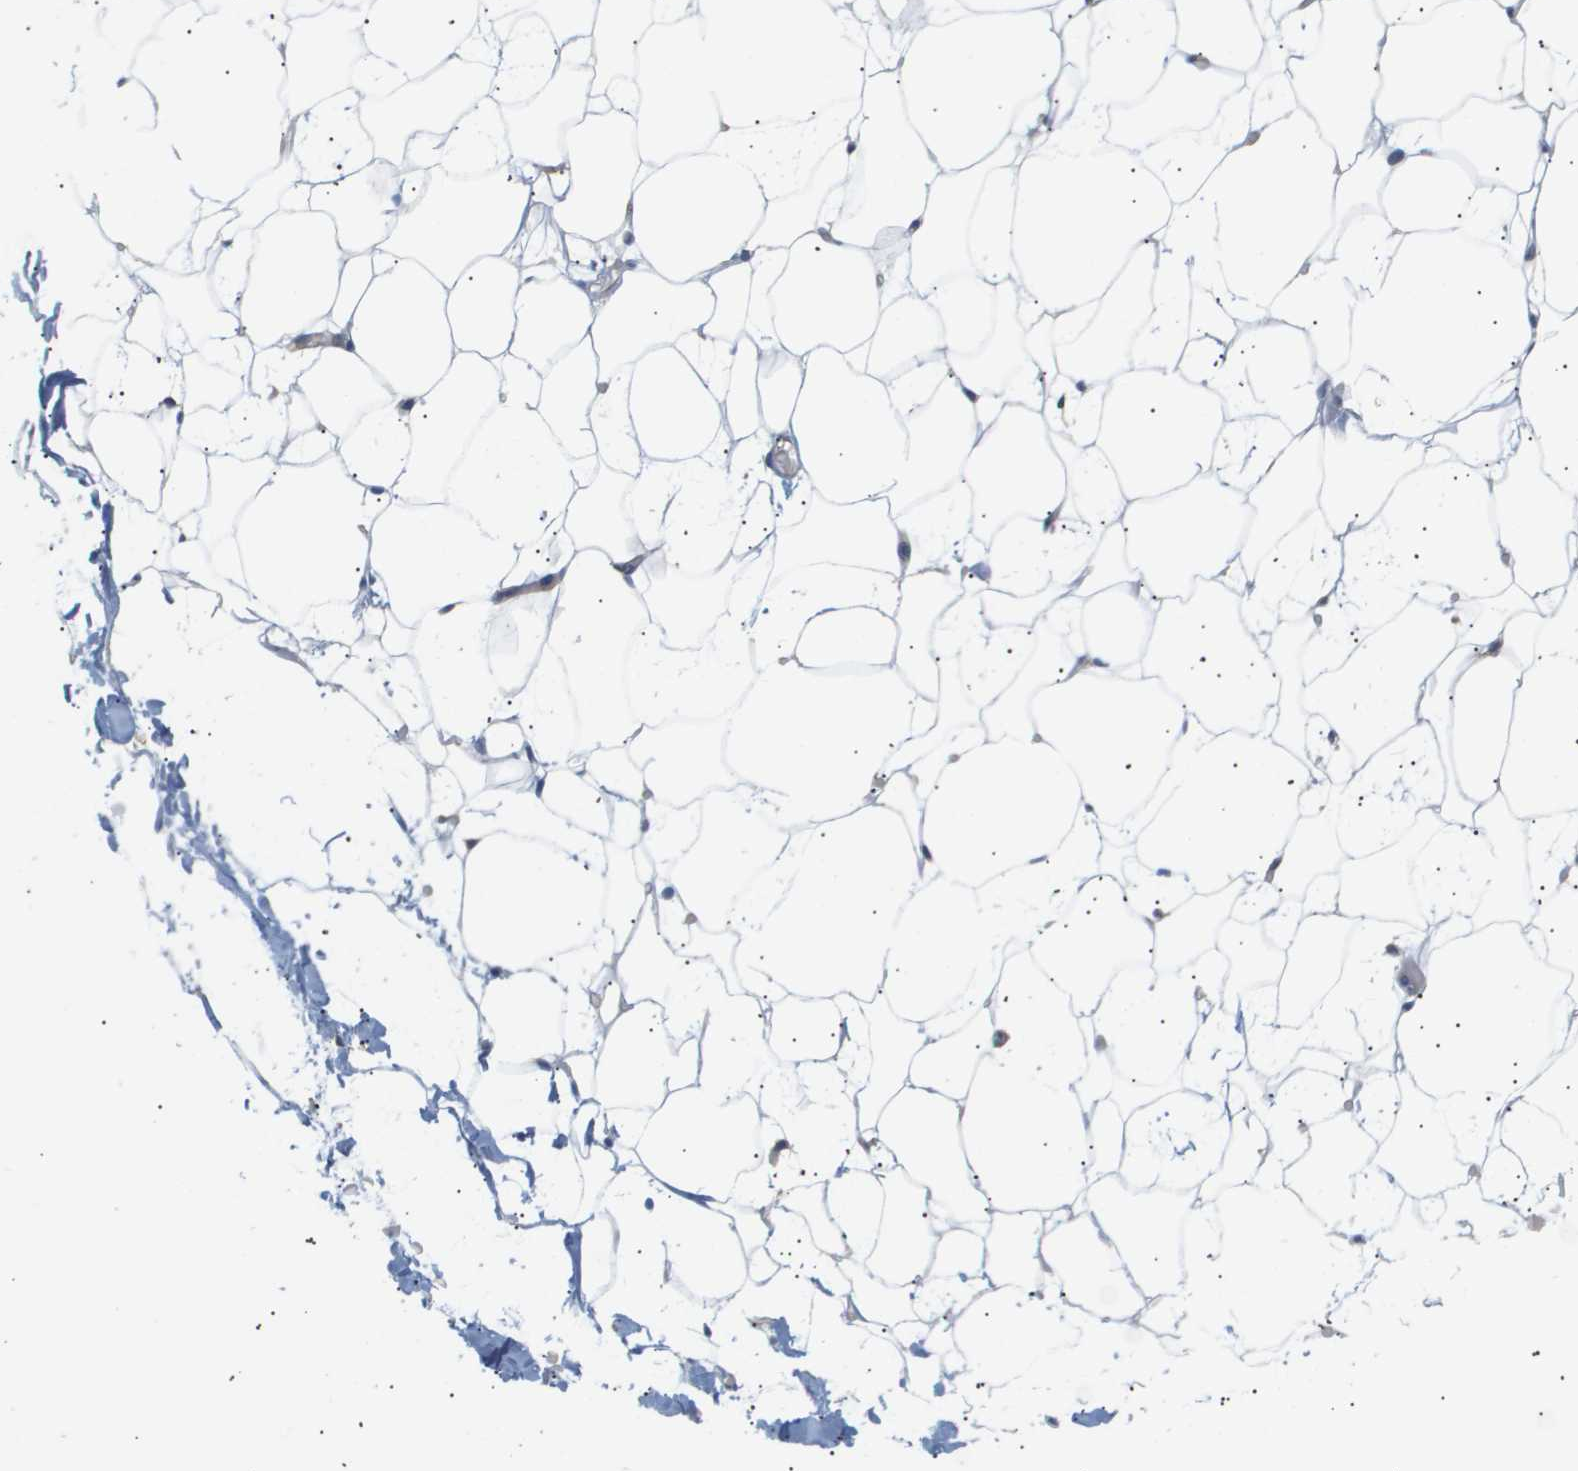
{"staining": {"intensity": "negative", "quantity": "none", "location": "none"}, "tissue": "adipose tissue", "cell_type": "Adipocytes", "image_type": "normal", "snomed": [{"axis": "morphology", "description": "Normal tissue, NOS"}, {"axis": "topography", "description": "Breast"}, {"axis": "topography", "description": "Soft tissue"}], "caption": "IHC histopathology image of unremarkable human adipose tissue stained for a protein (brown), which demonstrates no positivity in adipocytes. Nuclei are stained in blue.", "gene": "CORO2B", "patient": {"sex": "female", "age": 75}}